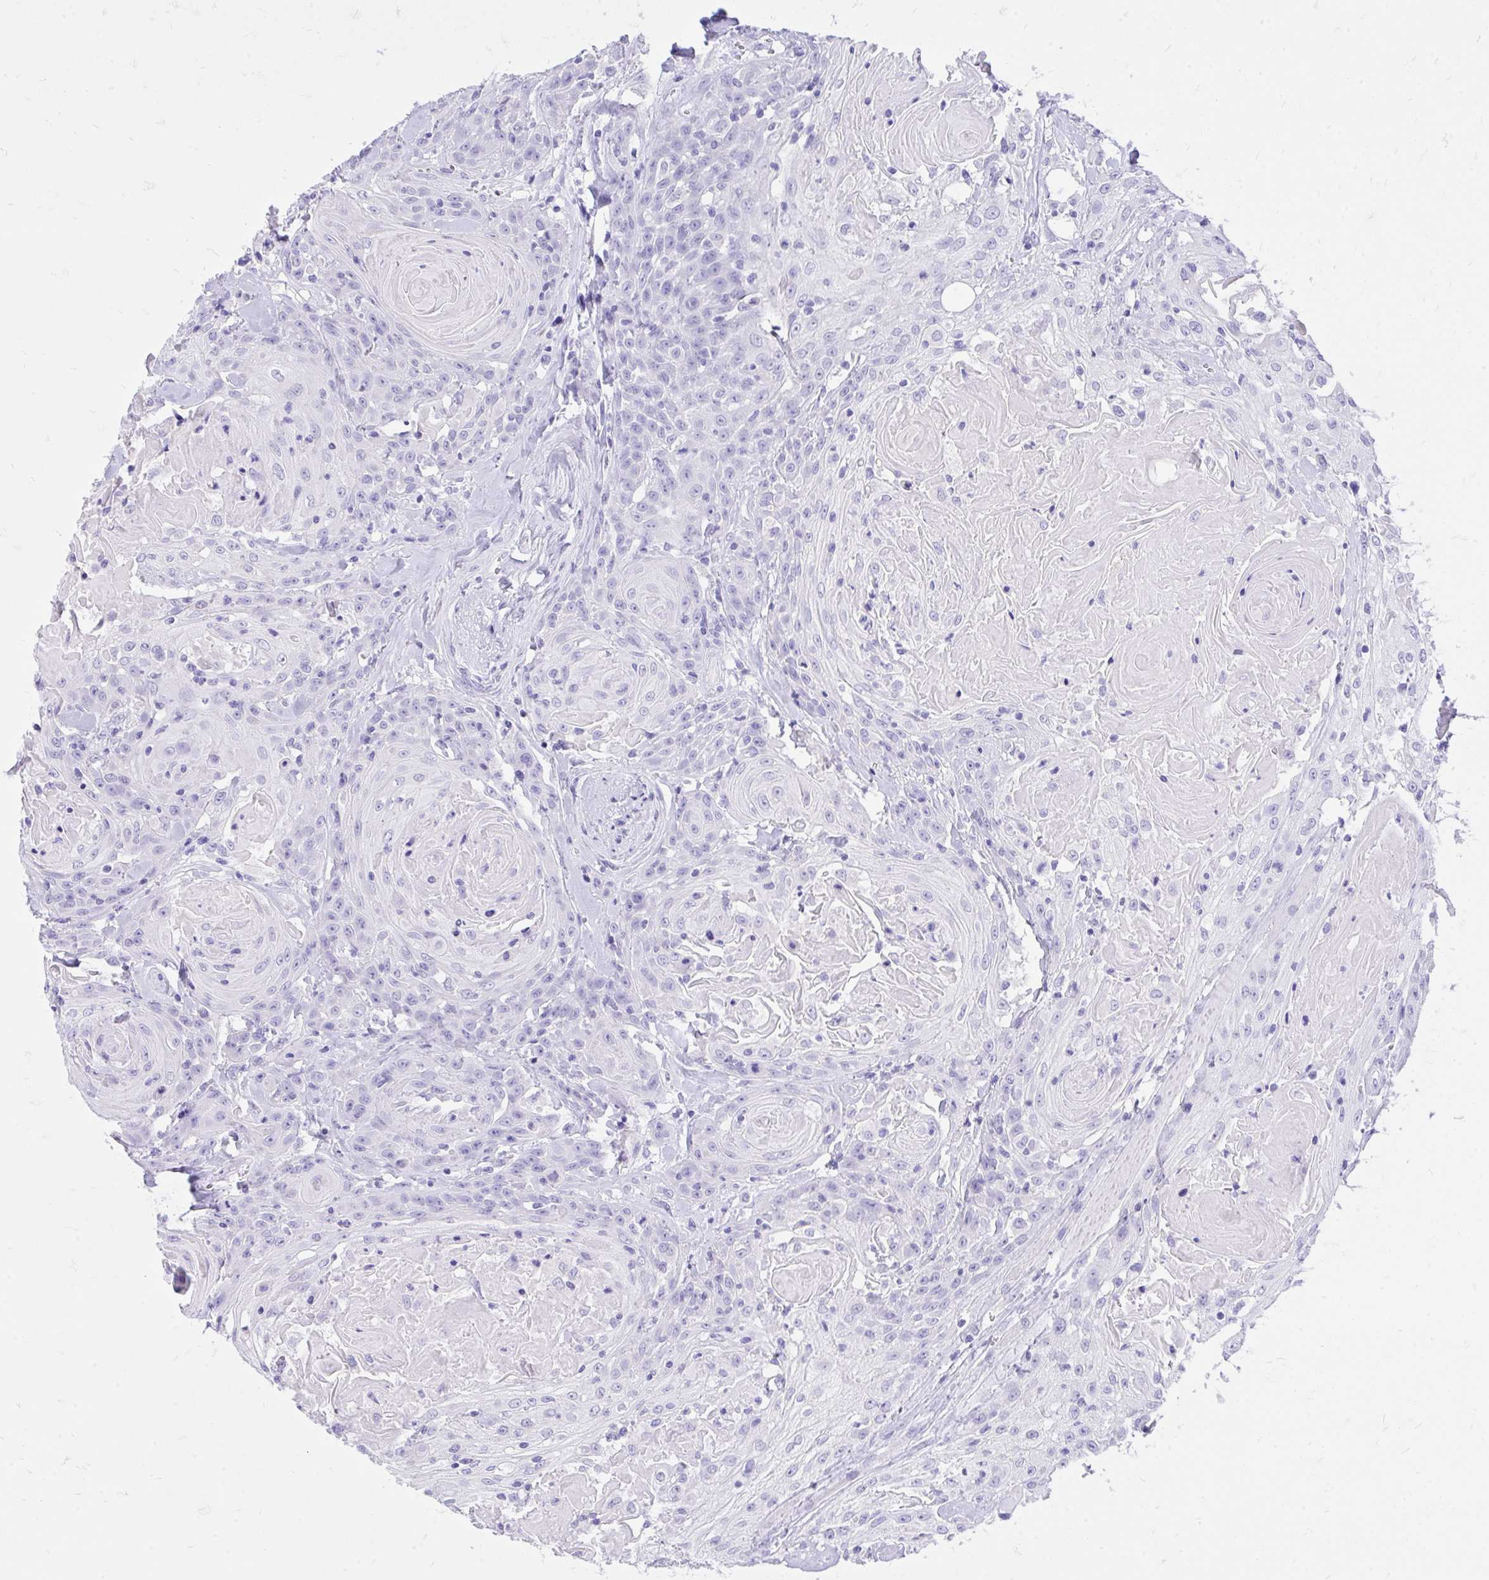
{"staining": {"intensity": "negative", "quantity": "none", "location": "none"}, "tissue": "head and neck cancer", "cell_type": "Tumor cells", "image_type": "cancer", "snomed": [{"axis": "morphology", "description": "Squamous cell carcinoma, NOS"}, {"axis": "topography", "description": "Head-Neck"}], "caption": "High power microscopy histopathology image of an IHC photomicrograph of head and neck squamous cell carcinoma, revealing no significant staining in tumor cells.", "gene": "MON1A", "patient": {"sex": "female", "age": 84}}